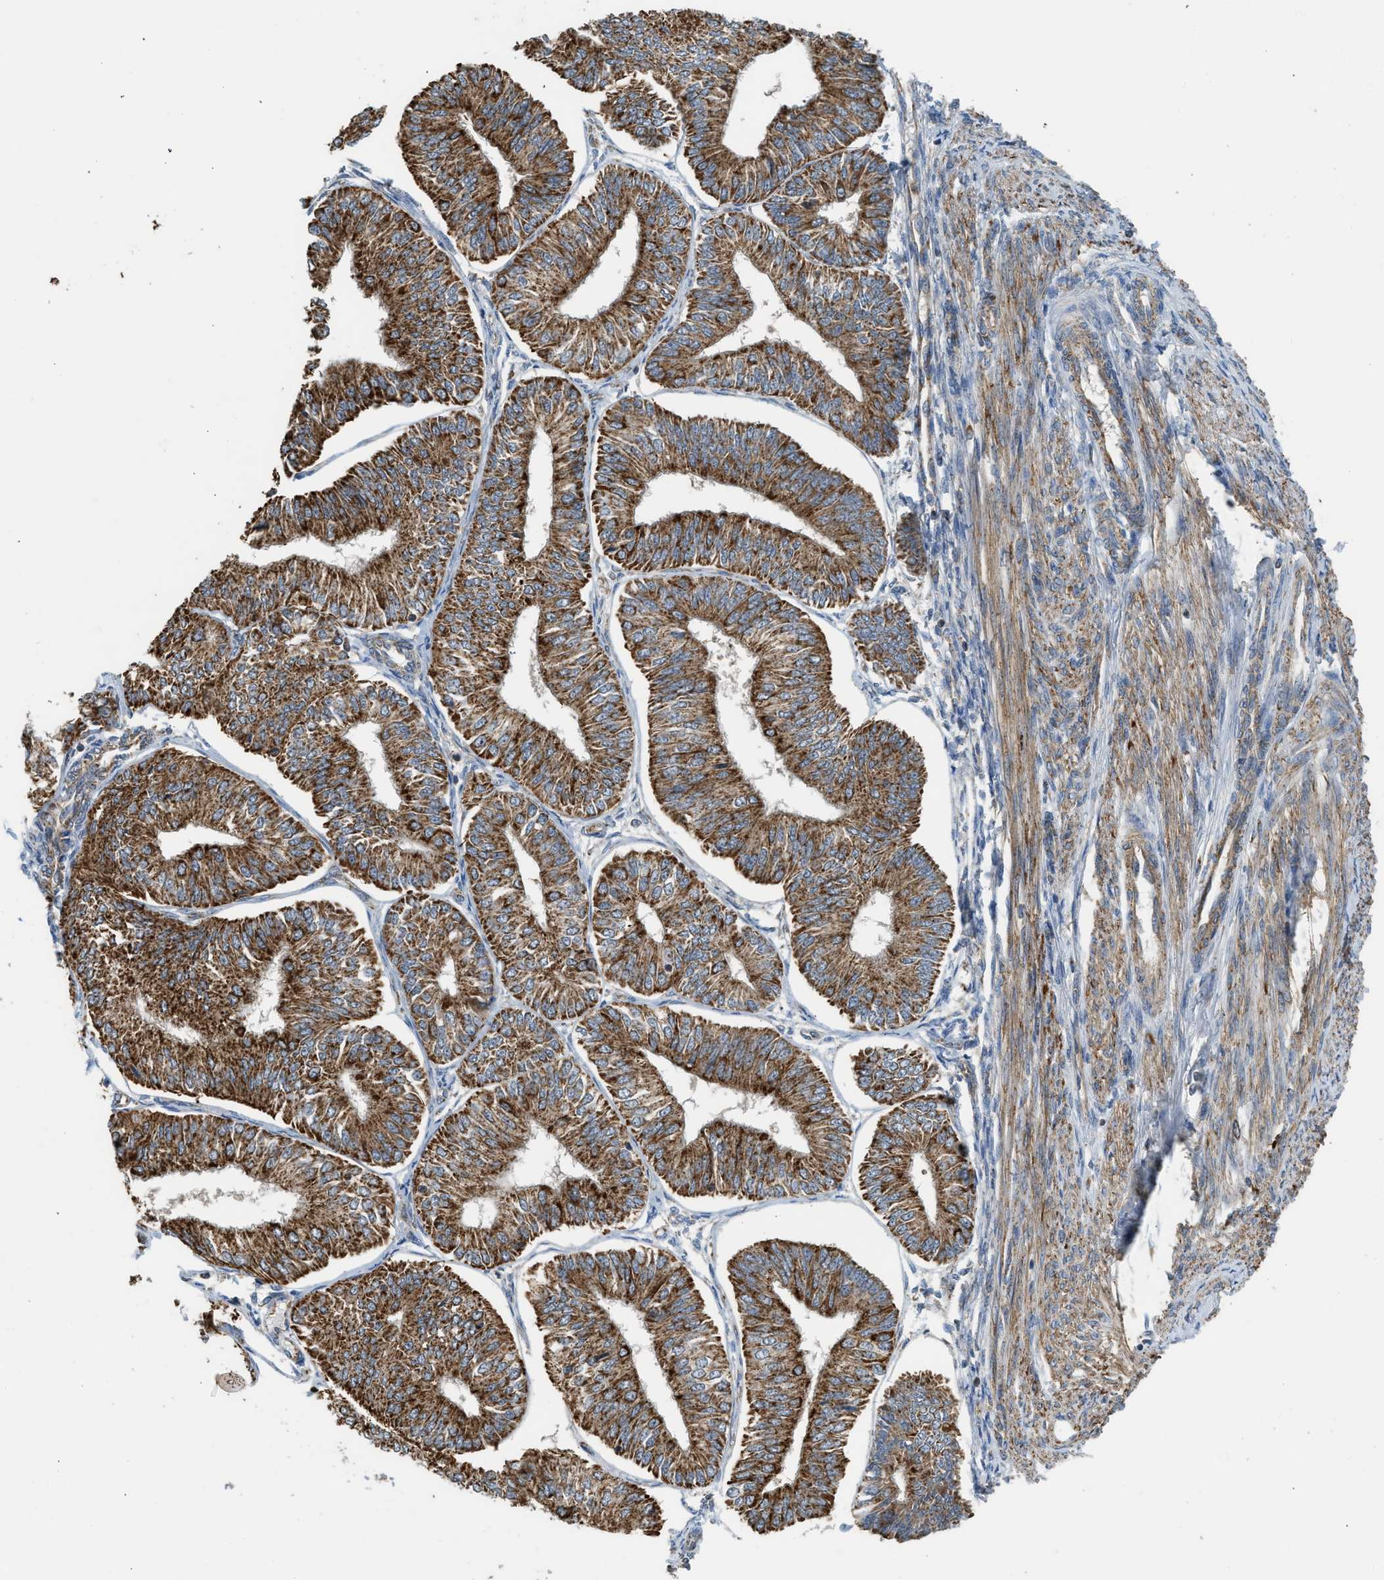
{"staining": {"intensity": "strong", "quantity": ">75%", "location": "cytoplasmic/membranous"}, "tissue": "endometrial cancer", "cell_type": "Tumor cells", "image_type": "cancer", "snomed": [{"axis": "morphology", "description": "Adenocarcinoma, NOS"}, {"axis": "topography", "description": "Endometrium"}], "caption": "A histopathology image showing strong cytoplasmic/membranous expression in approximately >75% of tumor cells in adenocarcinoma (endometrial), as visualized by brown immunohistochemical staining.", "gene": "STARD3", "patient": {"sex": "female", "age": 58}}